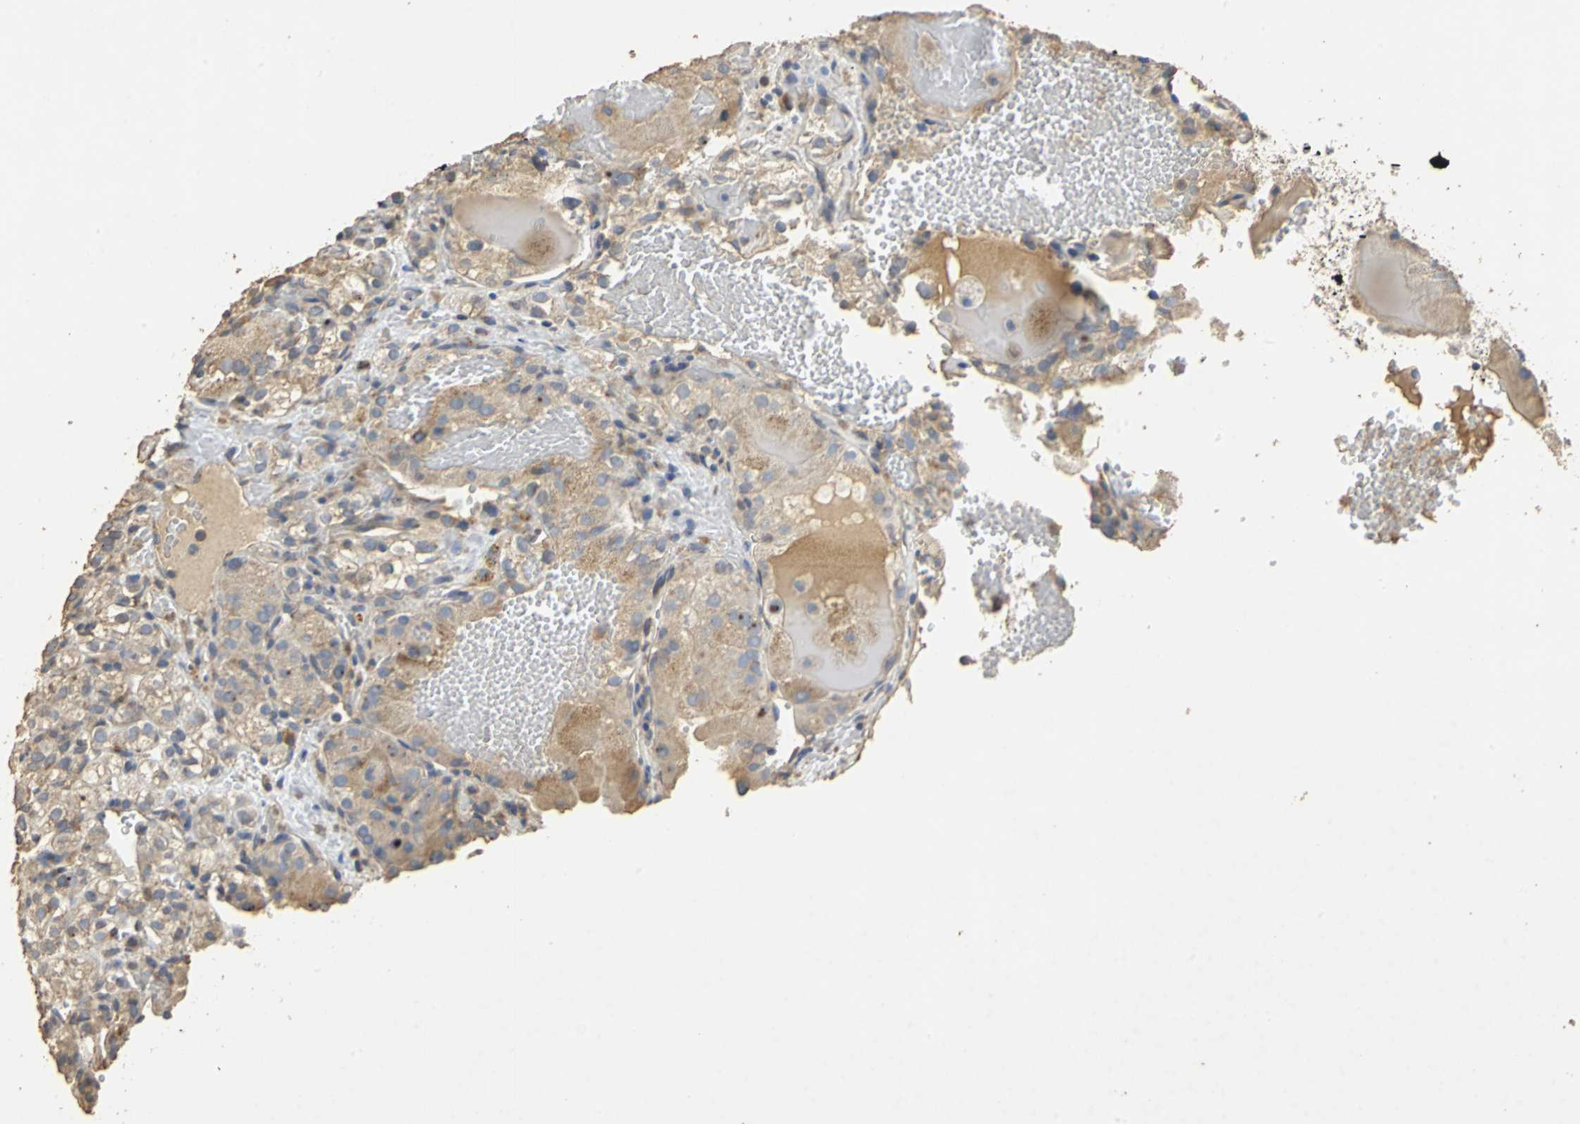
{"staining": {"intensity": "moderate", "quantity": "25%-75%", "location": "cytoplasmic/membranous"}, "tissue": "renal cancer", "cell_type": "Tumor cells", "image_type": "cancer", "snomed": [{"axis": "morphology", "description": "Normal tissue, NOS"}, {"axis": "morphology", "description": "Adenocarcinoma, NOS"}, {"axis": "topography", "description": "Kidney"}], "caption": "Immunohistochemical staining of human renal cancer shows medium levels of moderate cytoplasmic/membranous protein positivity in approximately 25%-75% of tumor cells.", "gene": "ACSL4", "patient": {"sex": "male", "age": 61}}